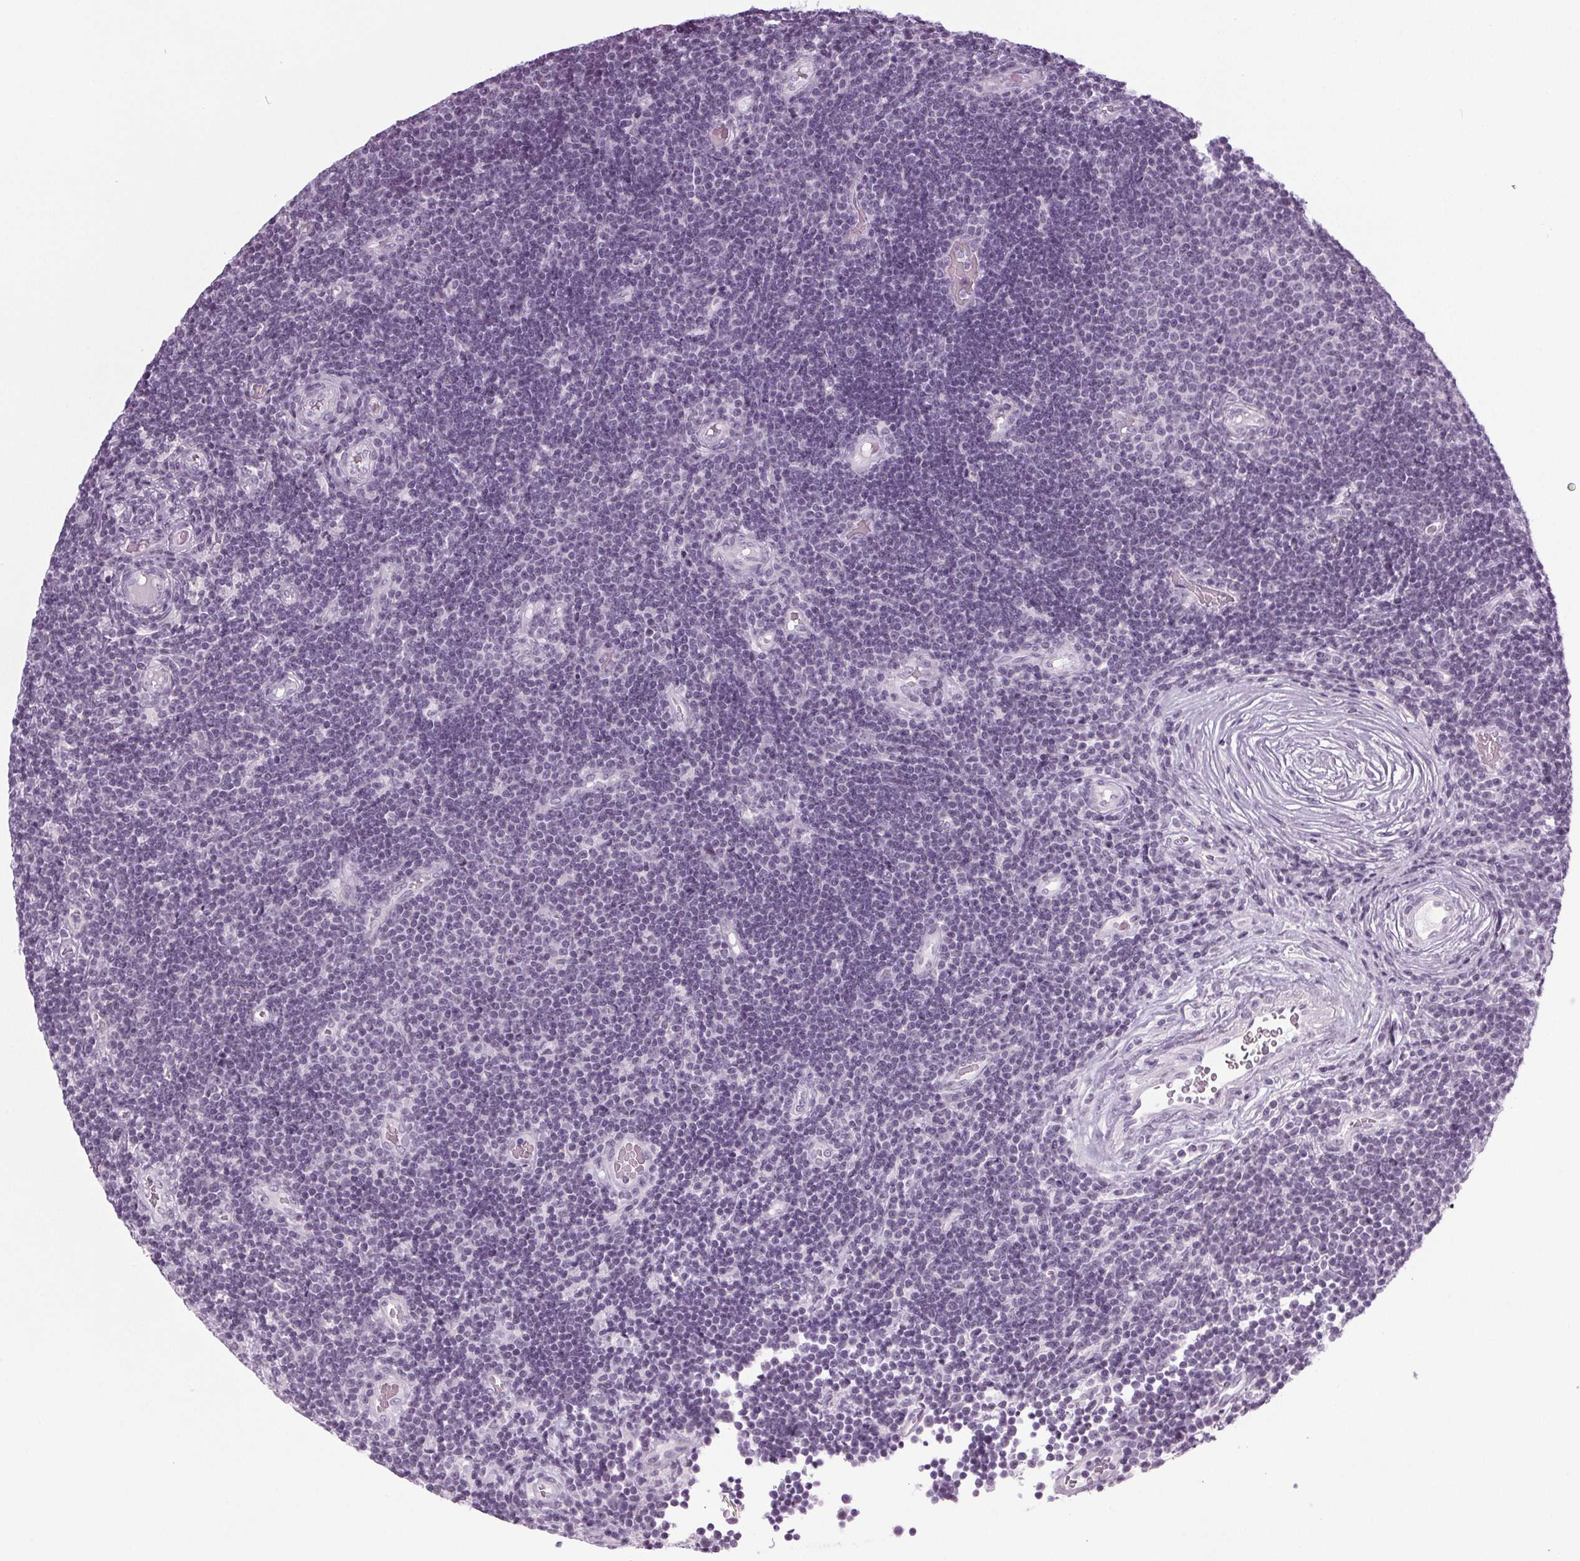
{"staining": {"intensity": "negative", "quantity": "none", "location": "none"}, "tissue": "lymphoma", "cell_type": "Tumor cells", "image_type": "cancer", "snomed": [{"axis": "morphology", "description": "Malignant lymphoma, non-Hodgkin's type, Low grade"}, {"axis": "topography", "description": "Brain"}], "caption": "Tumor cells are negative for protein expression in human low-grade malignant lymphoma, non-Hodgkin's type.", "gene": "IGF2BP1", "patient": {"sex": "female", "age": 66}}